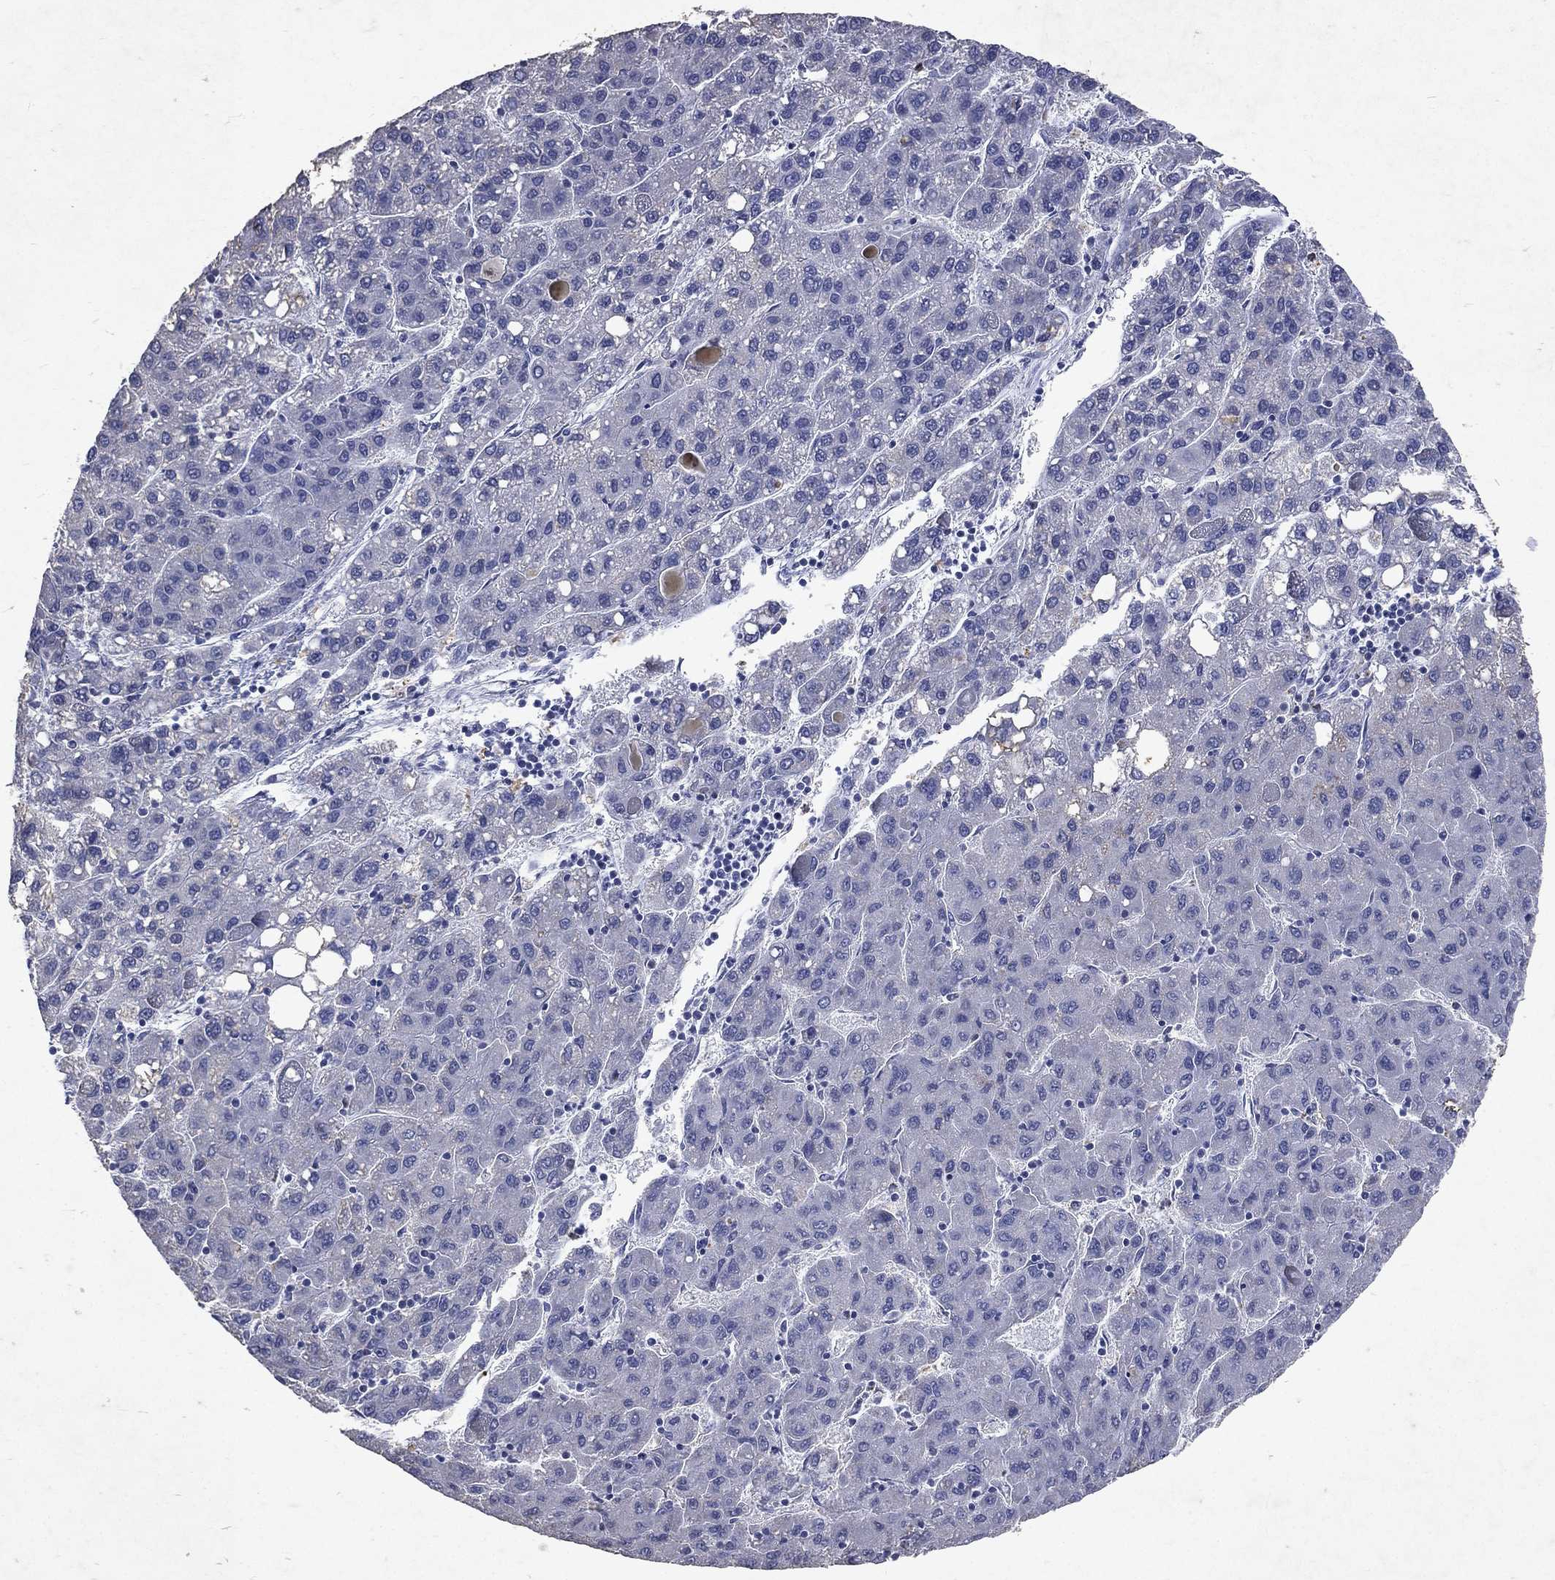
{"staining": {"intensity": "negative", "quantity": "none", "location": "none"}, "tissue": "liver cancer", "cell_type": "Tumor cells", "image_type": "cancer", "snomed": [{"axis": "morphology", "description": "Carcinoma, Hepatocellular, NOS"}, {"axis": "topography", "description": "Liver"}], "caption": "Immunohistochemistry of liver hepatocellular carcinoma exhibits no expression in tumor cells.", "gene": "SLC34A2", "patient": {"sex": "female", "age": 82}}